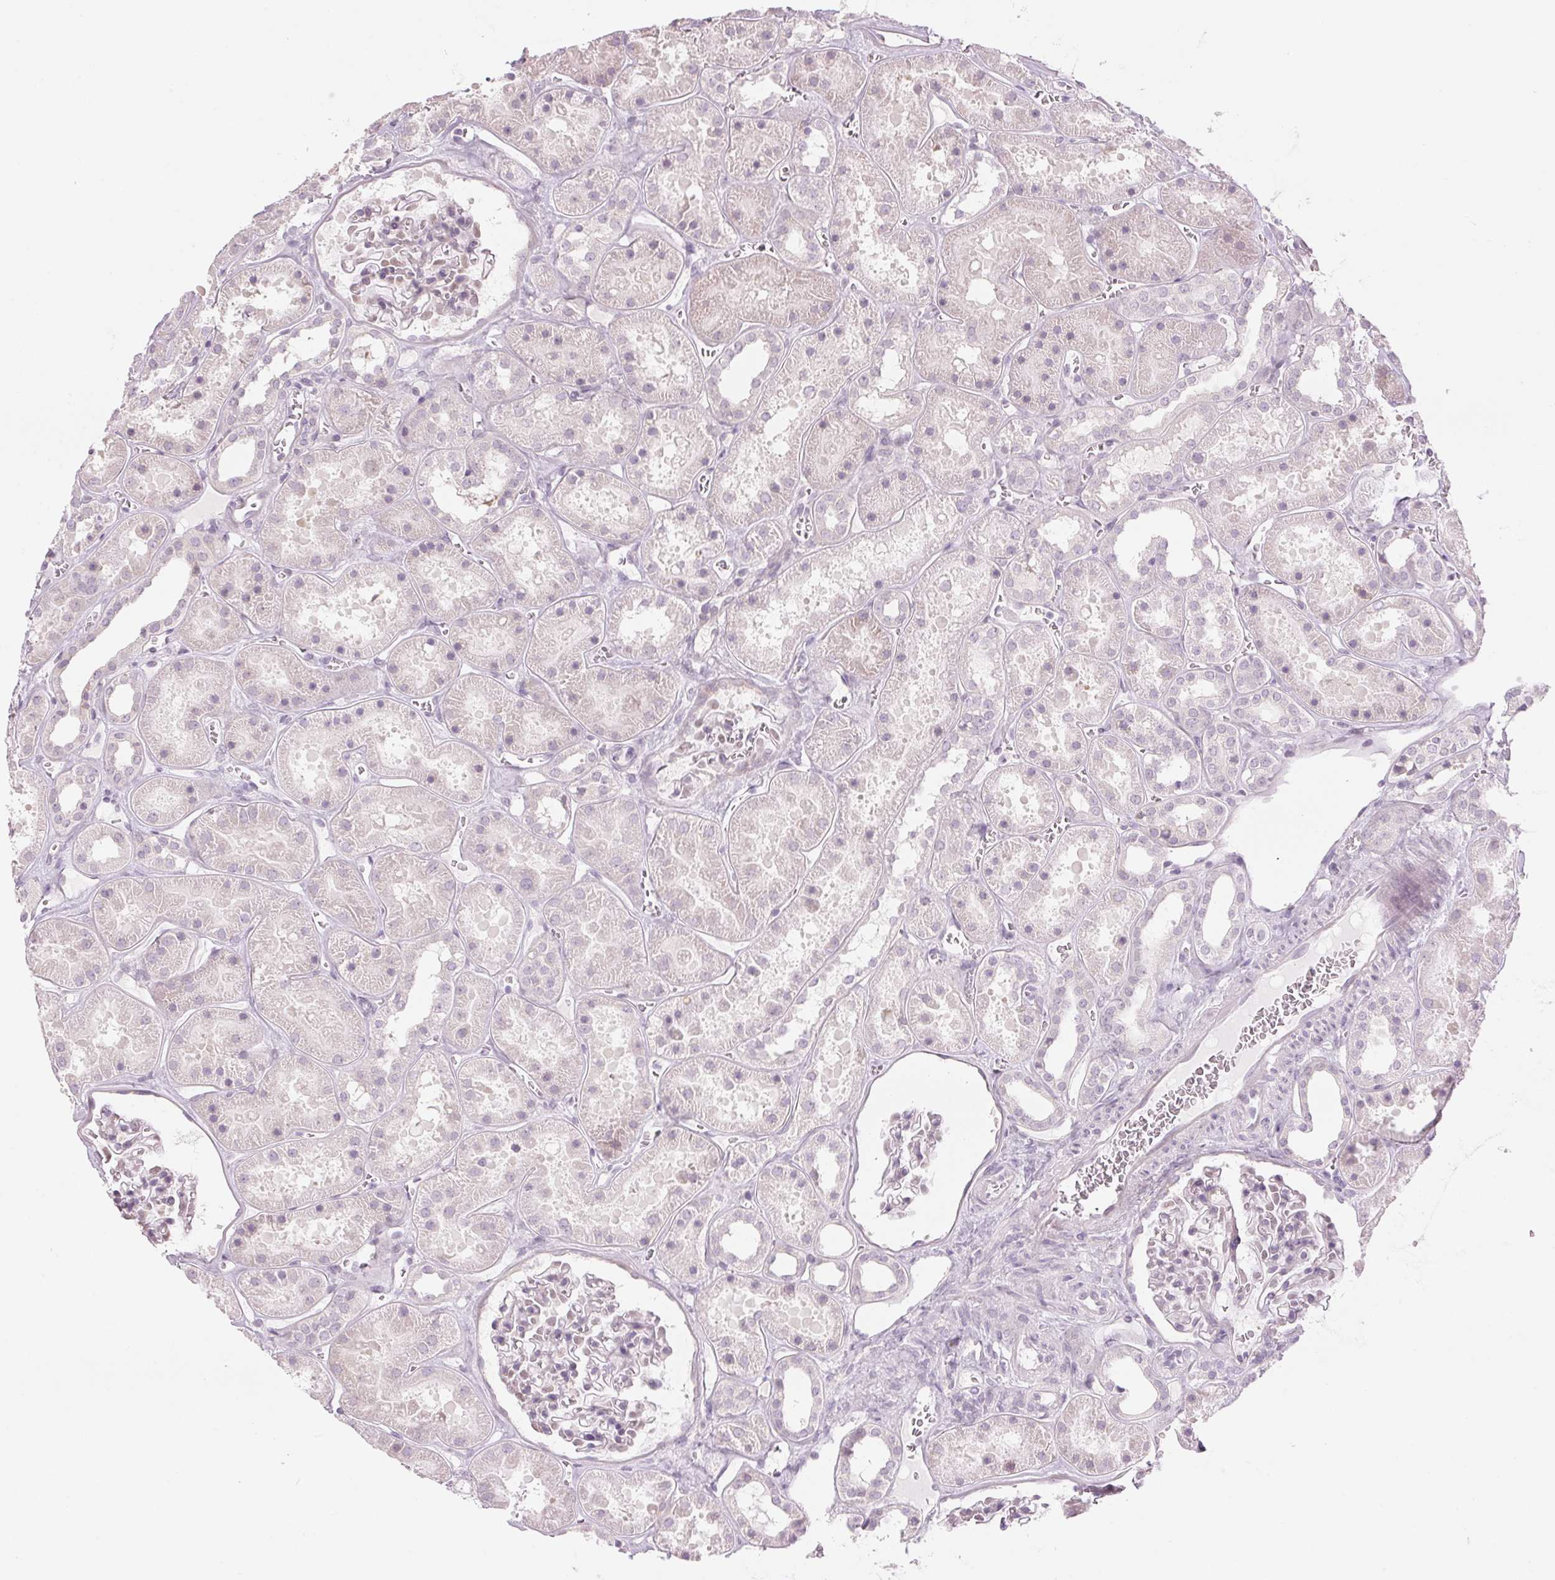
{"staining": {"intensity": "negative", "quantity": "none", "location": "none"}, "tissue": "kidney", "cell_type": "Cells in glomeruli", "image_type": "normal", "snomed": [{"axis": "morphology", "description": "Normal tissue, NOS"}, {"axis": "topography", "description": "Kidney"}], "caption": "Protein analysis of normal kidney displays no significant positivity in cells in glomeruli.", "gene": "GNMT", "patient": {"sex": "female", "age": 41}}